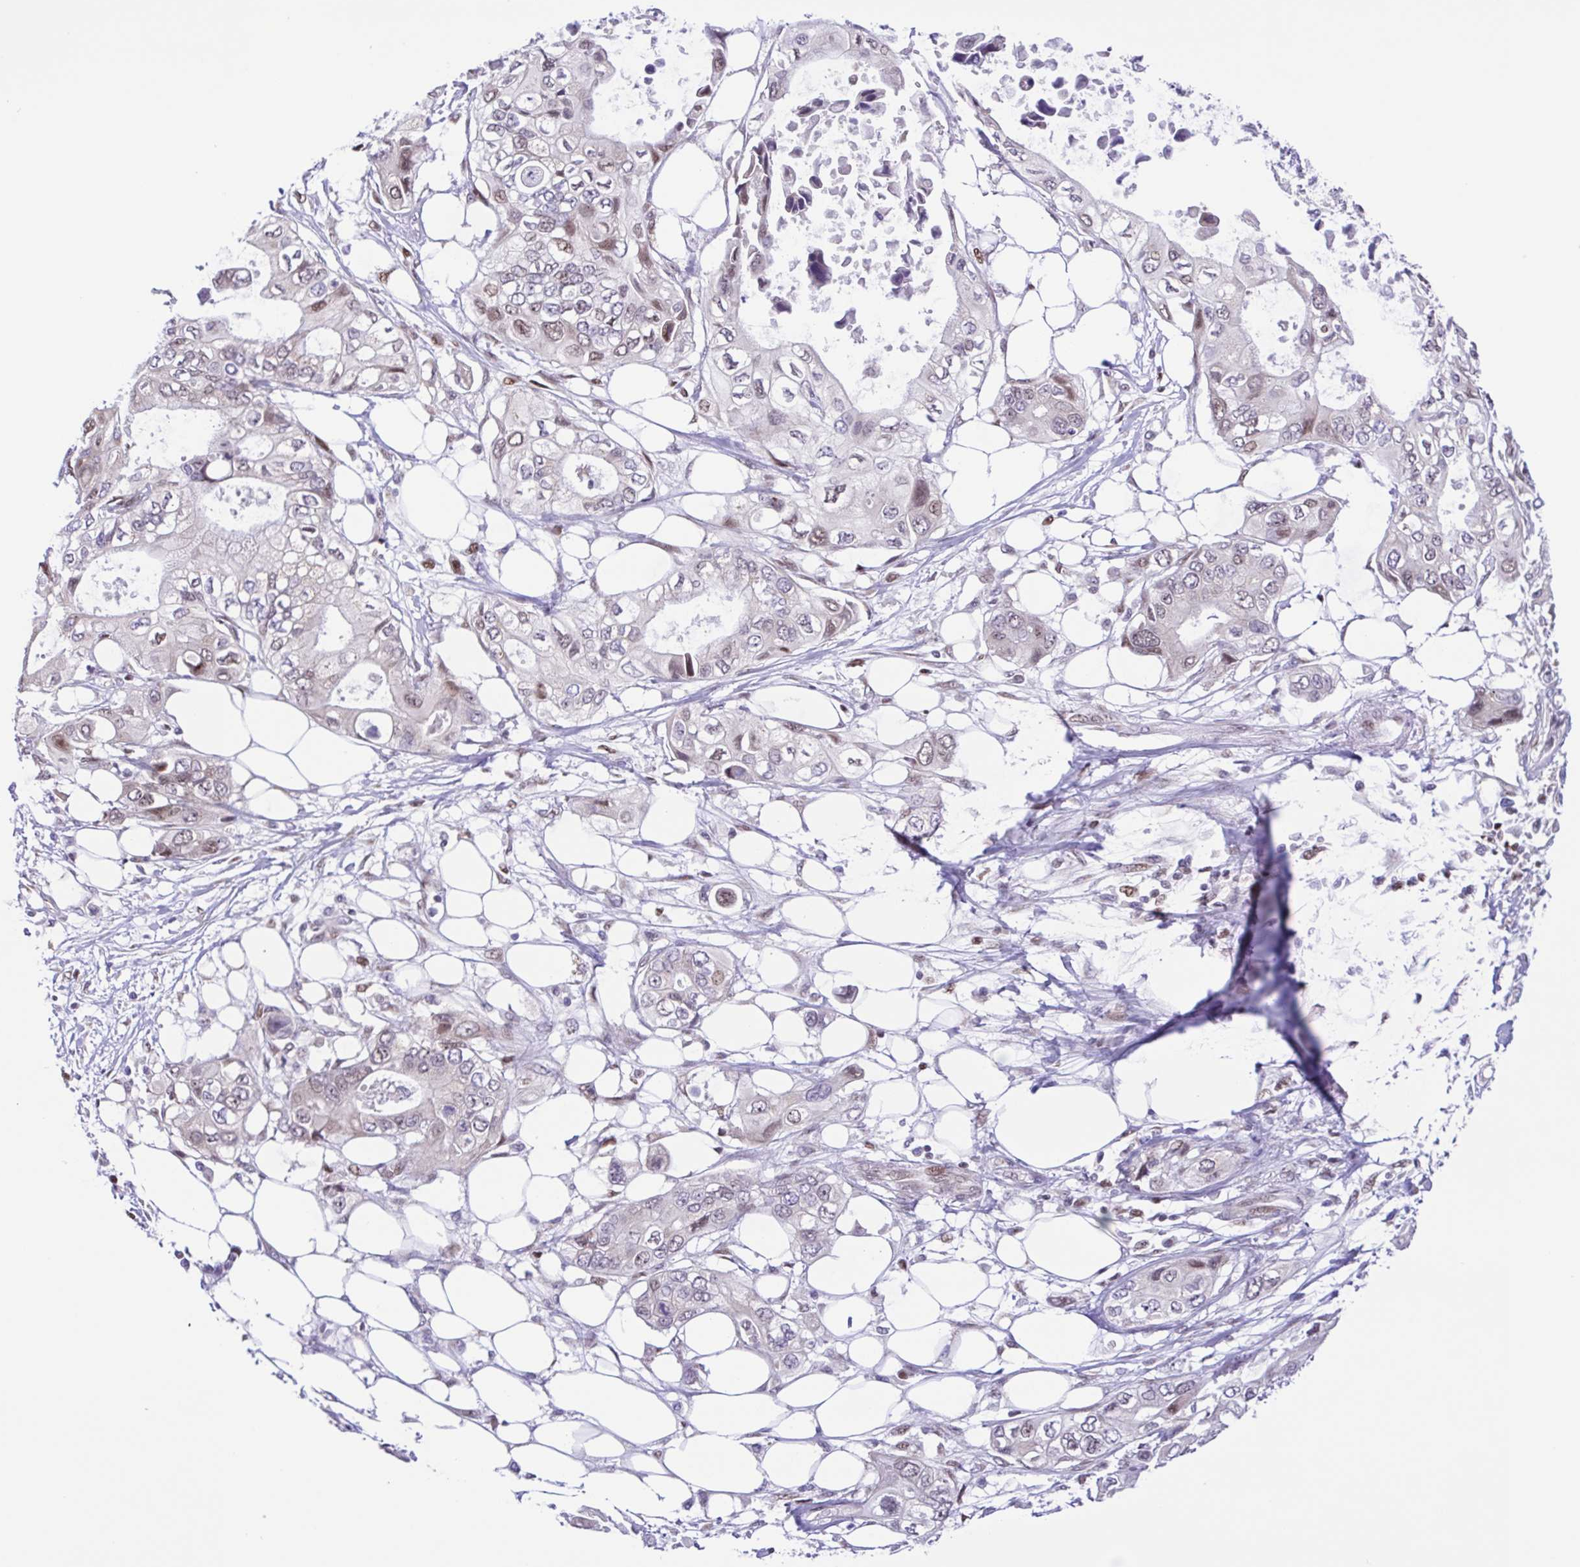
{"staining": {"intensity": "weak", "quantity": "<25%", "location": "nuclear"}, "tissue": "pancreatic cancer", "cell_type": "Tumor cells", "image_type": "cancer", "snomed": [{"axis": "morphology", "description": "Adenocarcinoma, NOS"}, {"axis": "topography", "description": "Pancreas"}], "caption": "High power microscopy histopathology image of an immunohistochemistry micrograph of adenocarcinoma (pancreatic), revealing no significant staining in tumor cells. The staining was performed using DAB (3,3'-diaminobenzidine) to visualize the protein expression in brown, while the nuclei were stained in blue with hematoxylin (Magnification: 20x).", "gene": "TGM3", "patient": {"sex": "female", "age": 63}}